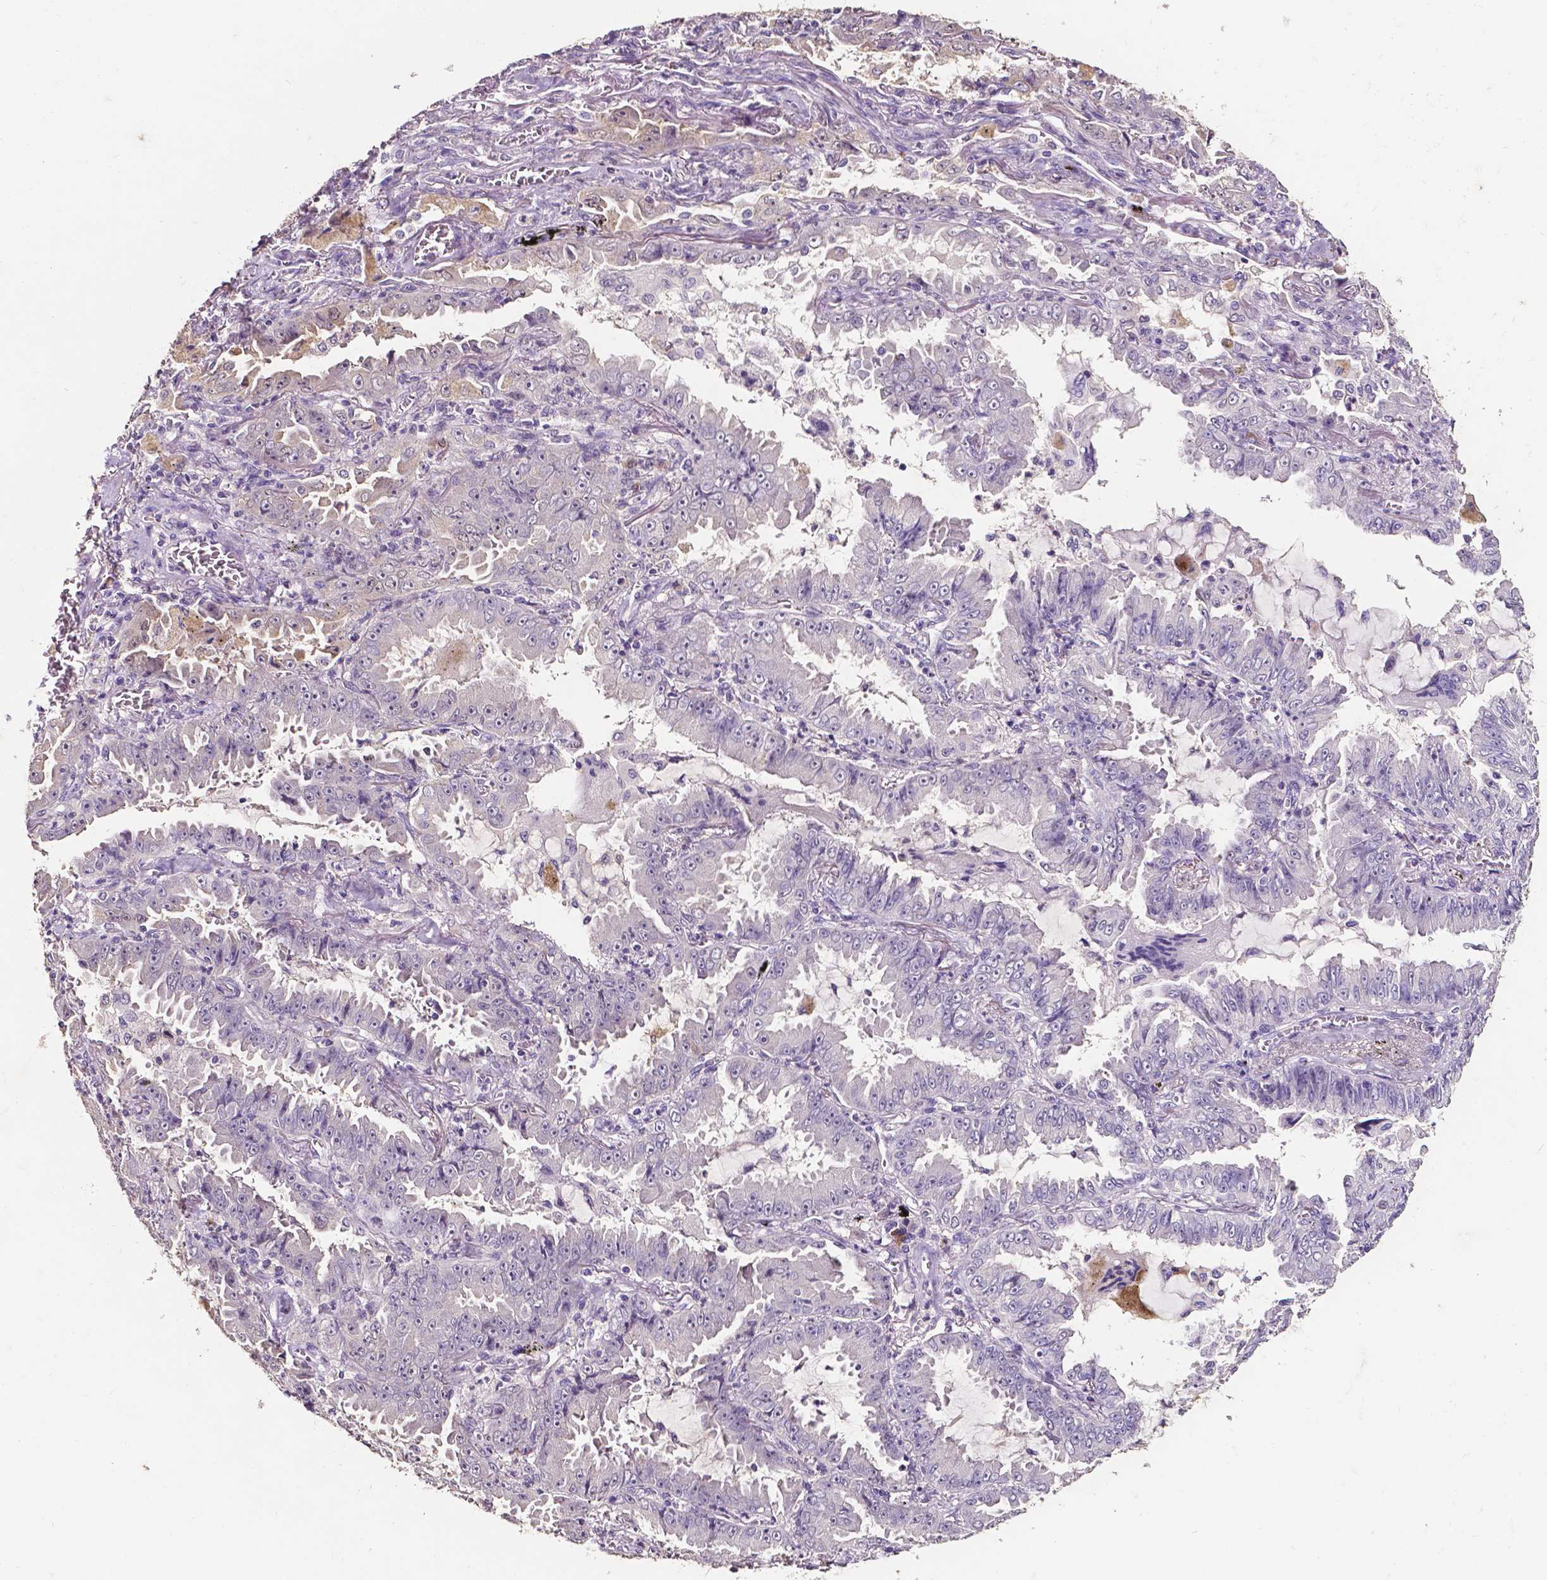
{"staining": {"intensity": "negative", "quantity": "none", "location": "none"}, "tissue": "lung cancer", "cell_type": "Tumor cells", "image_type": "cancer", "snomed": [{"axis": "morphology", "description": "Adenocarcinoma, NOS"}, {"axis": "topography", "description": "Lung"}], "caption": "DAB (3,3'-diaminobenzidine) immunohistochemical staining of human lung cancer shows no significant positivity in tumor cells.", "gene": "PSAT1", "patient": {"sex": "female", "age": 52}}